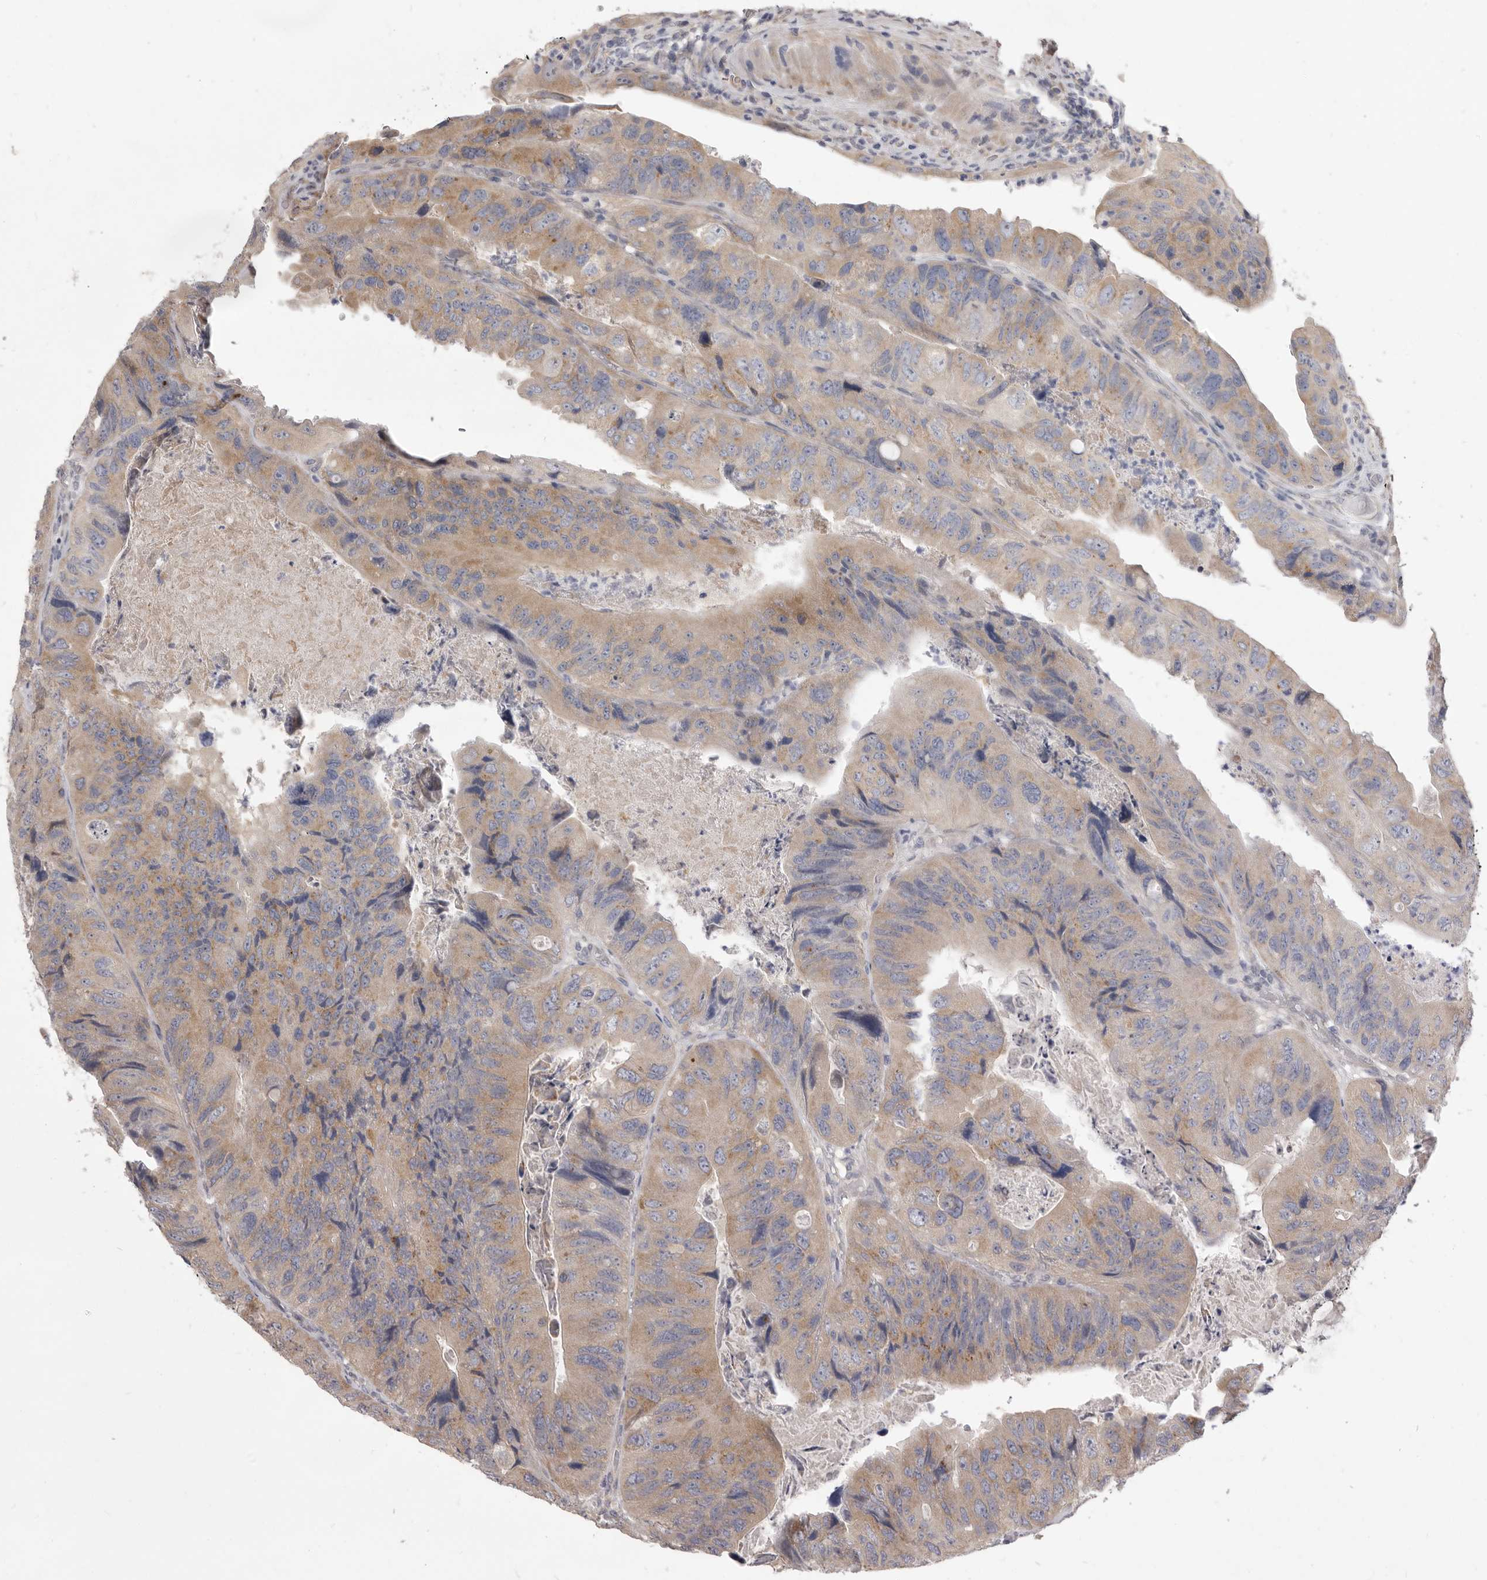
{"staining": {"intensity": "moderate", "quantity": "25%-75%", "location": "cytoplasmic/membranous"}, "tissue": "colorectal cancer", "cell_type": "Tumor cells", "image_type": "cancer", "snomed": [{"axis": "morphology", "description": "Adenocarcinoma, NOS"}, {"axis": "topography", "description": "Rectum"}], "caption": "Immunohistochemistry (IHC) image of neoplastic tissue: adenocarcinoma (colorectal) stained using immunohistochemistry displays medium levels of moderate protein expression localized specifically in the cytoplasmic/membranous of tumor cells, appearing as a cytoplasmic/membranous brown color.", "gene": "TBC1D8B", "patient": {"sex": "male", "age": 63}}